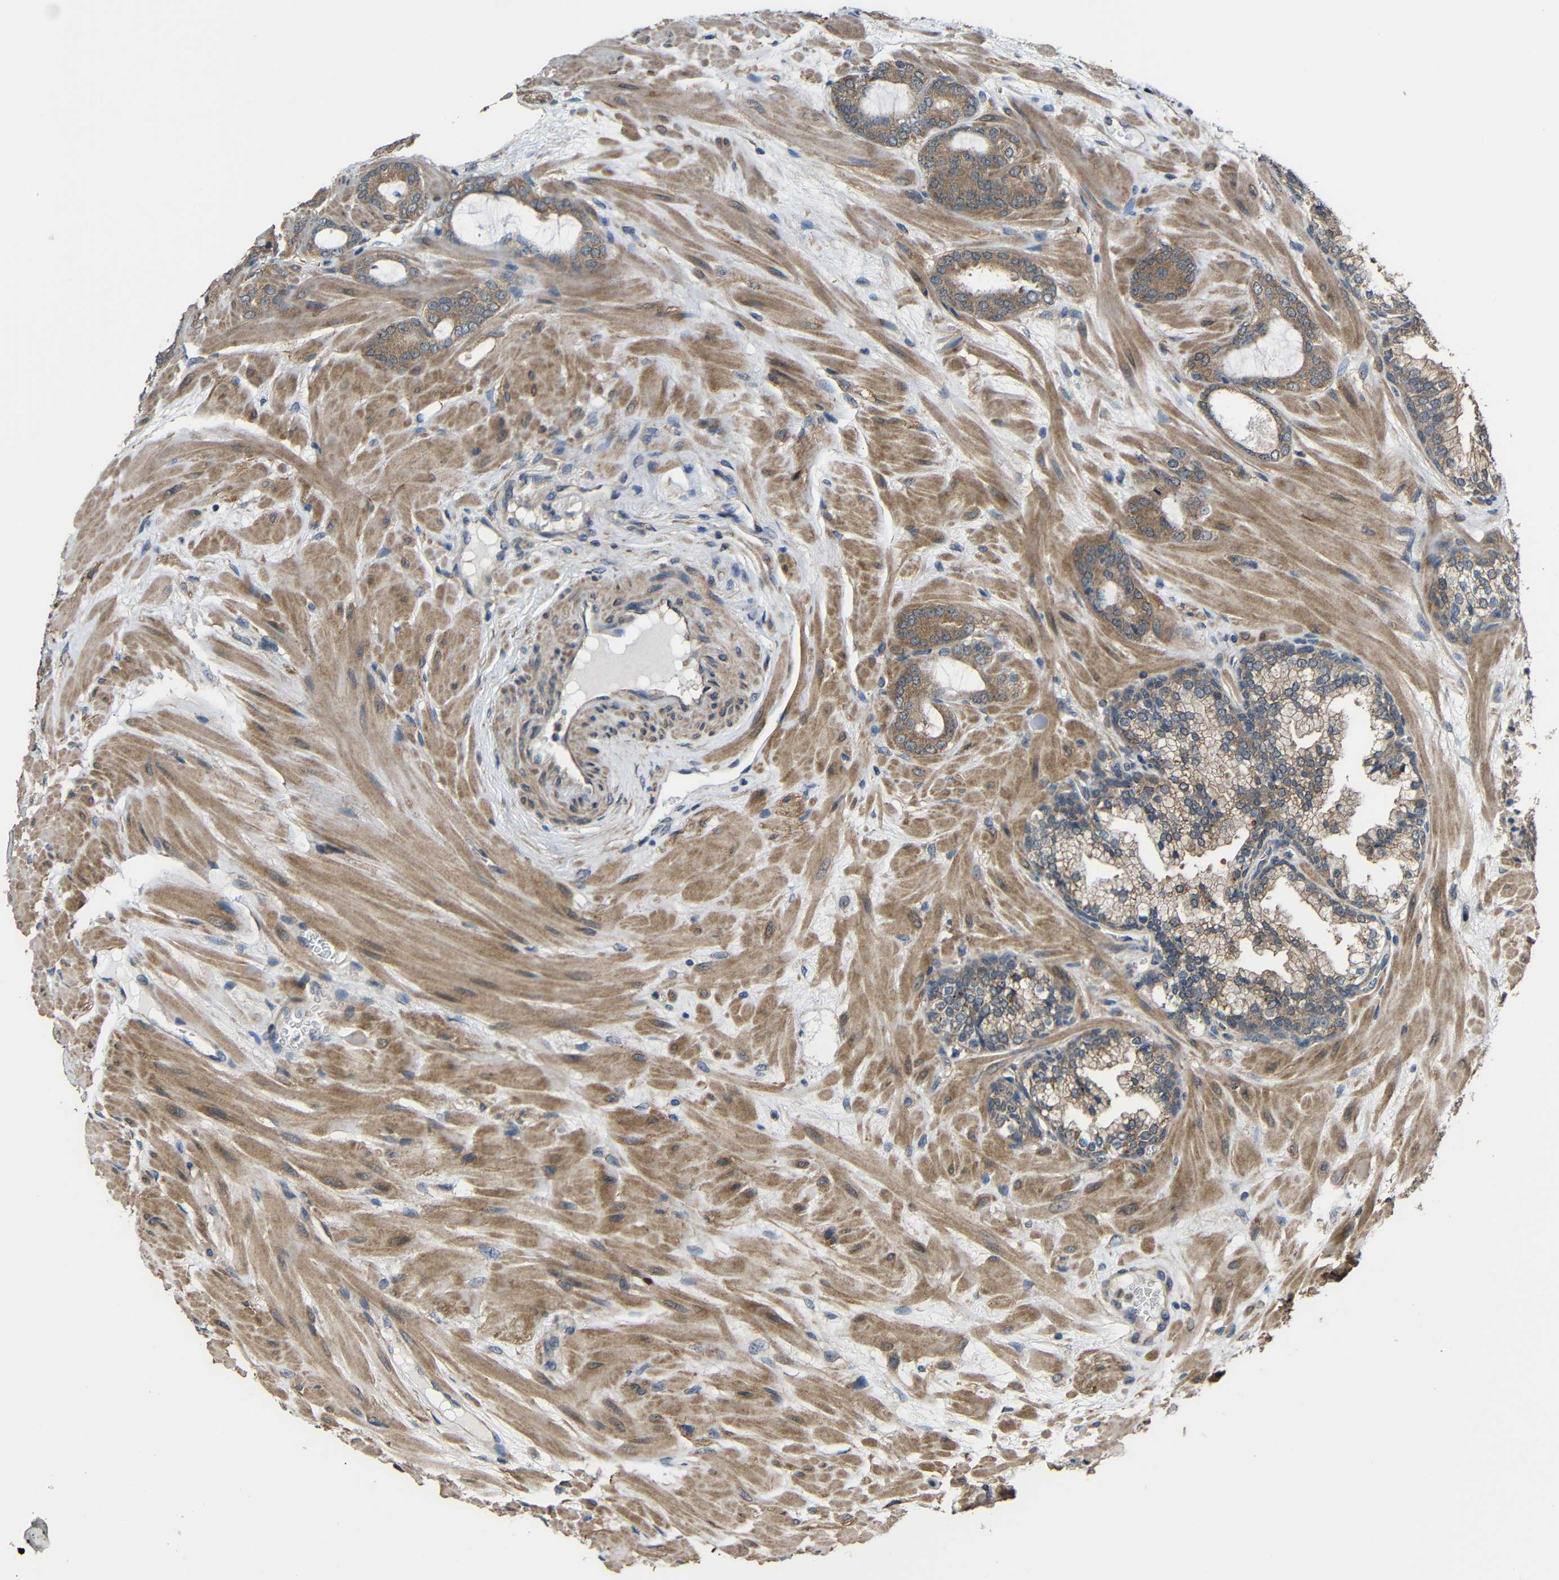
{"staining": {"intensity": "moderate", "quantity": ">75%", "location": "cytoplasmic/membranous"}, "tissue": "prostate cancer", "cell_type": "Tumor cells", "image_type": "cancer", "snomed": [{"axis": "morphology", "description": "Adenocarcinoma, Low grade"}, {"axis": "topography", "description": "Prostate"}], "caption": "Protein staining by IHC reveals moderate cytoplasmic/membranous staining in about >75% of tumor cells in prostate adenocarcinoma (low-grade).", "gene": "CHST9", "patient": {"sex": "male", "age": 63}}